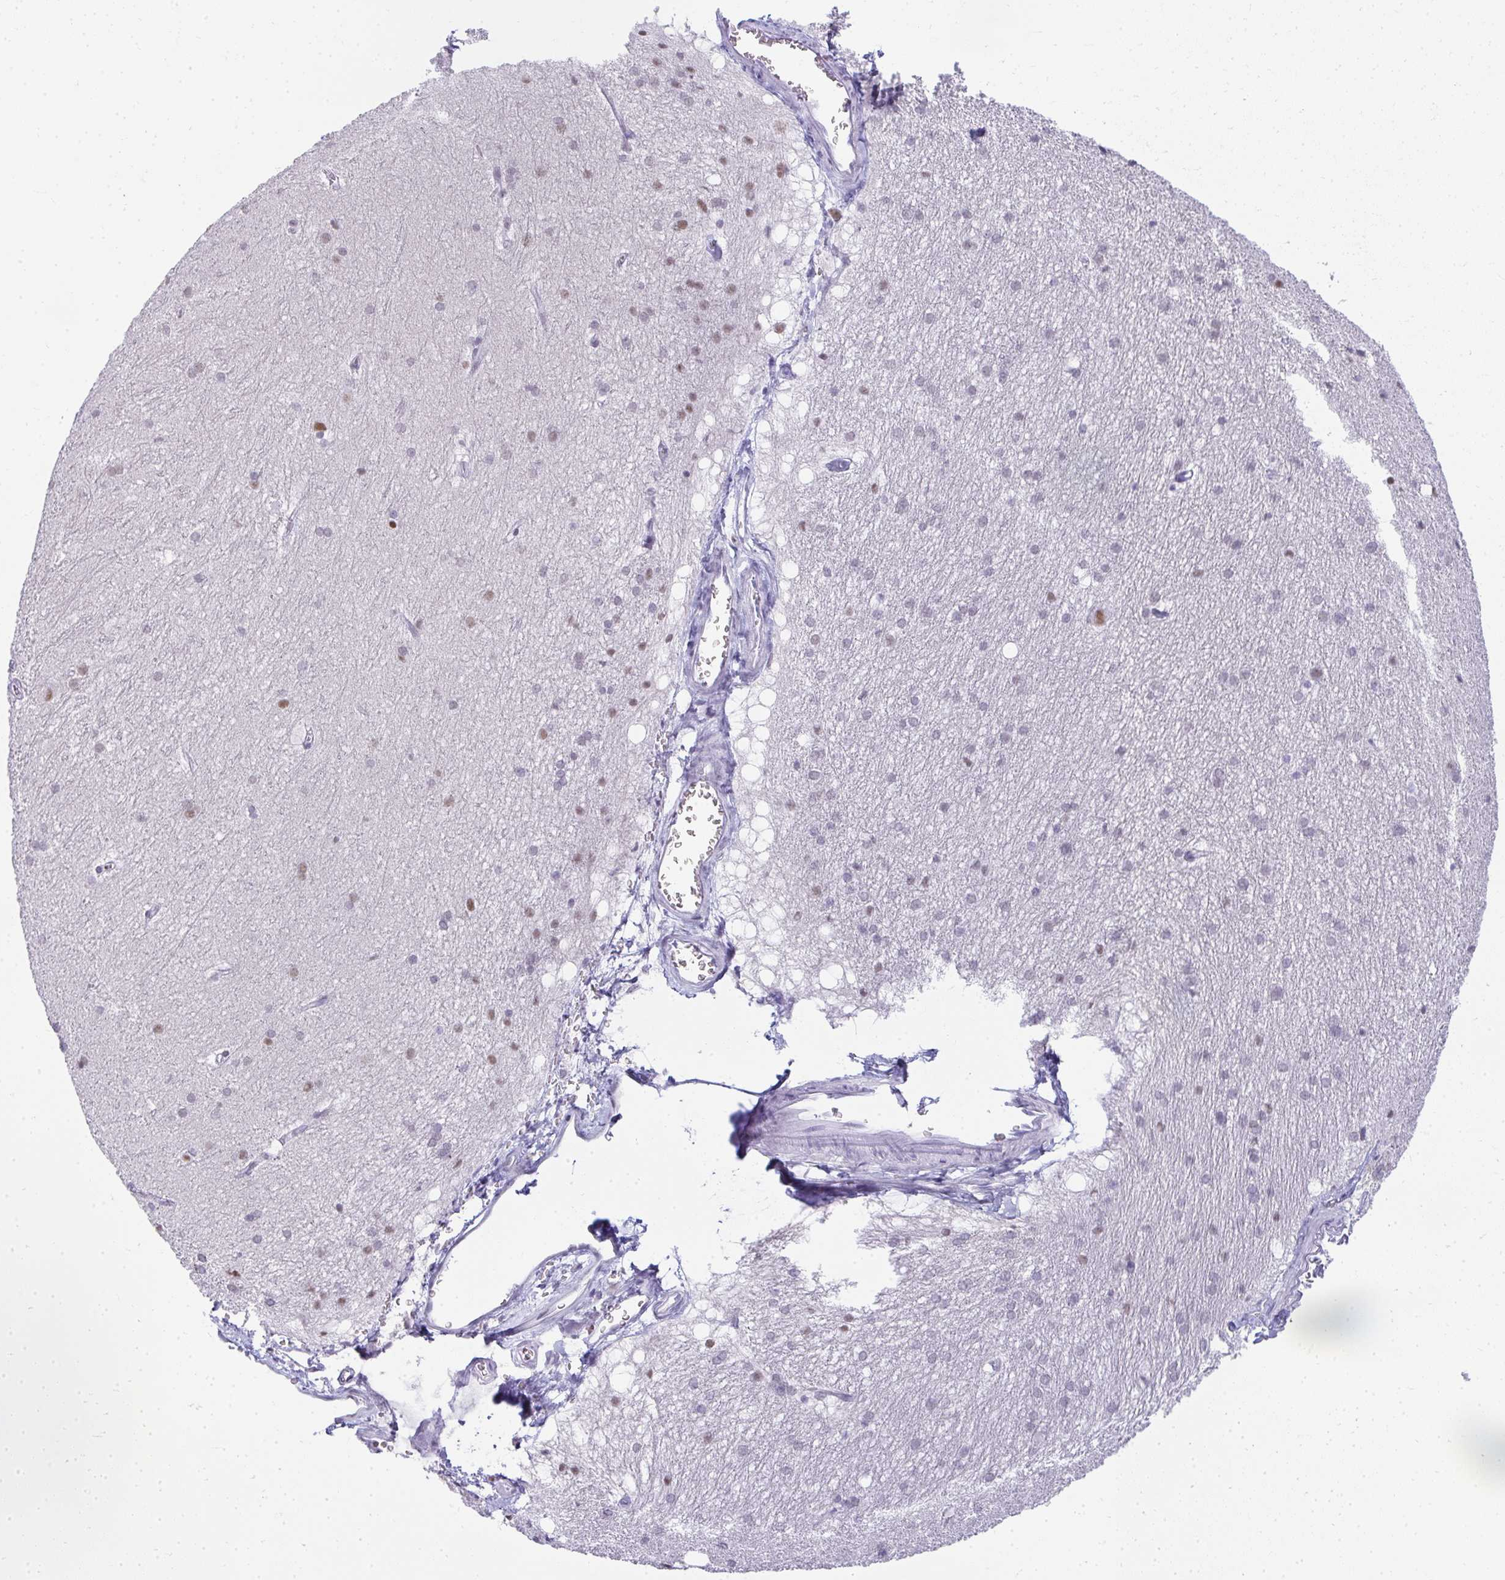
{"staining": {"intensity": "negative", "quantity": "none", "location": "none"}, "tissue": "hippocampus", "cell_type": "Glial cells", "image_type": "normal", "snomed": [{"axis": "morphology", "description": "Normal tissue, NOS"}, {"axis": "topography", "description": "Cerebral cortex"}, {"axis": "topography", "description": "Hippocampus"}], "caption": "DAB immunohistochemical staining of normal hippocampus demonstrates no significant staining in glial cells. (Brightfield microscopy of DAB (3,3'-diaminobenzidine) immunohistochemistry at high magnification).", "gene": "PLA2G1B", "patient": {"sex": "female", "age": 19}}